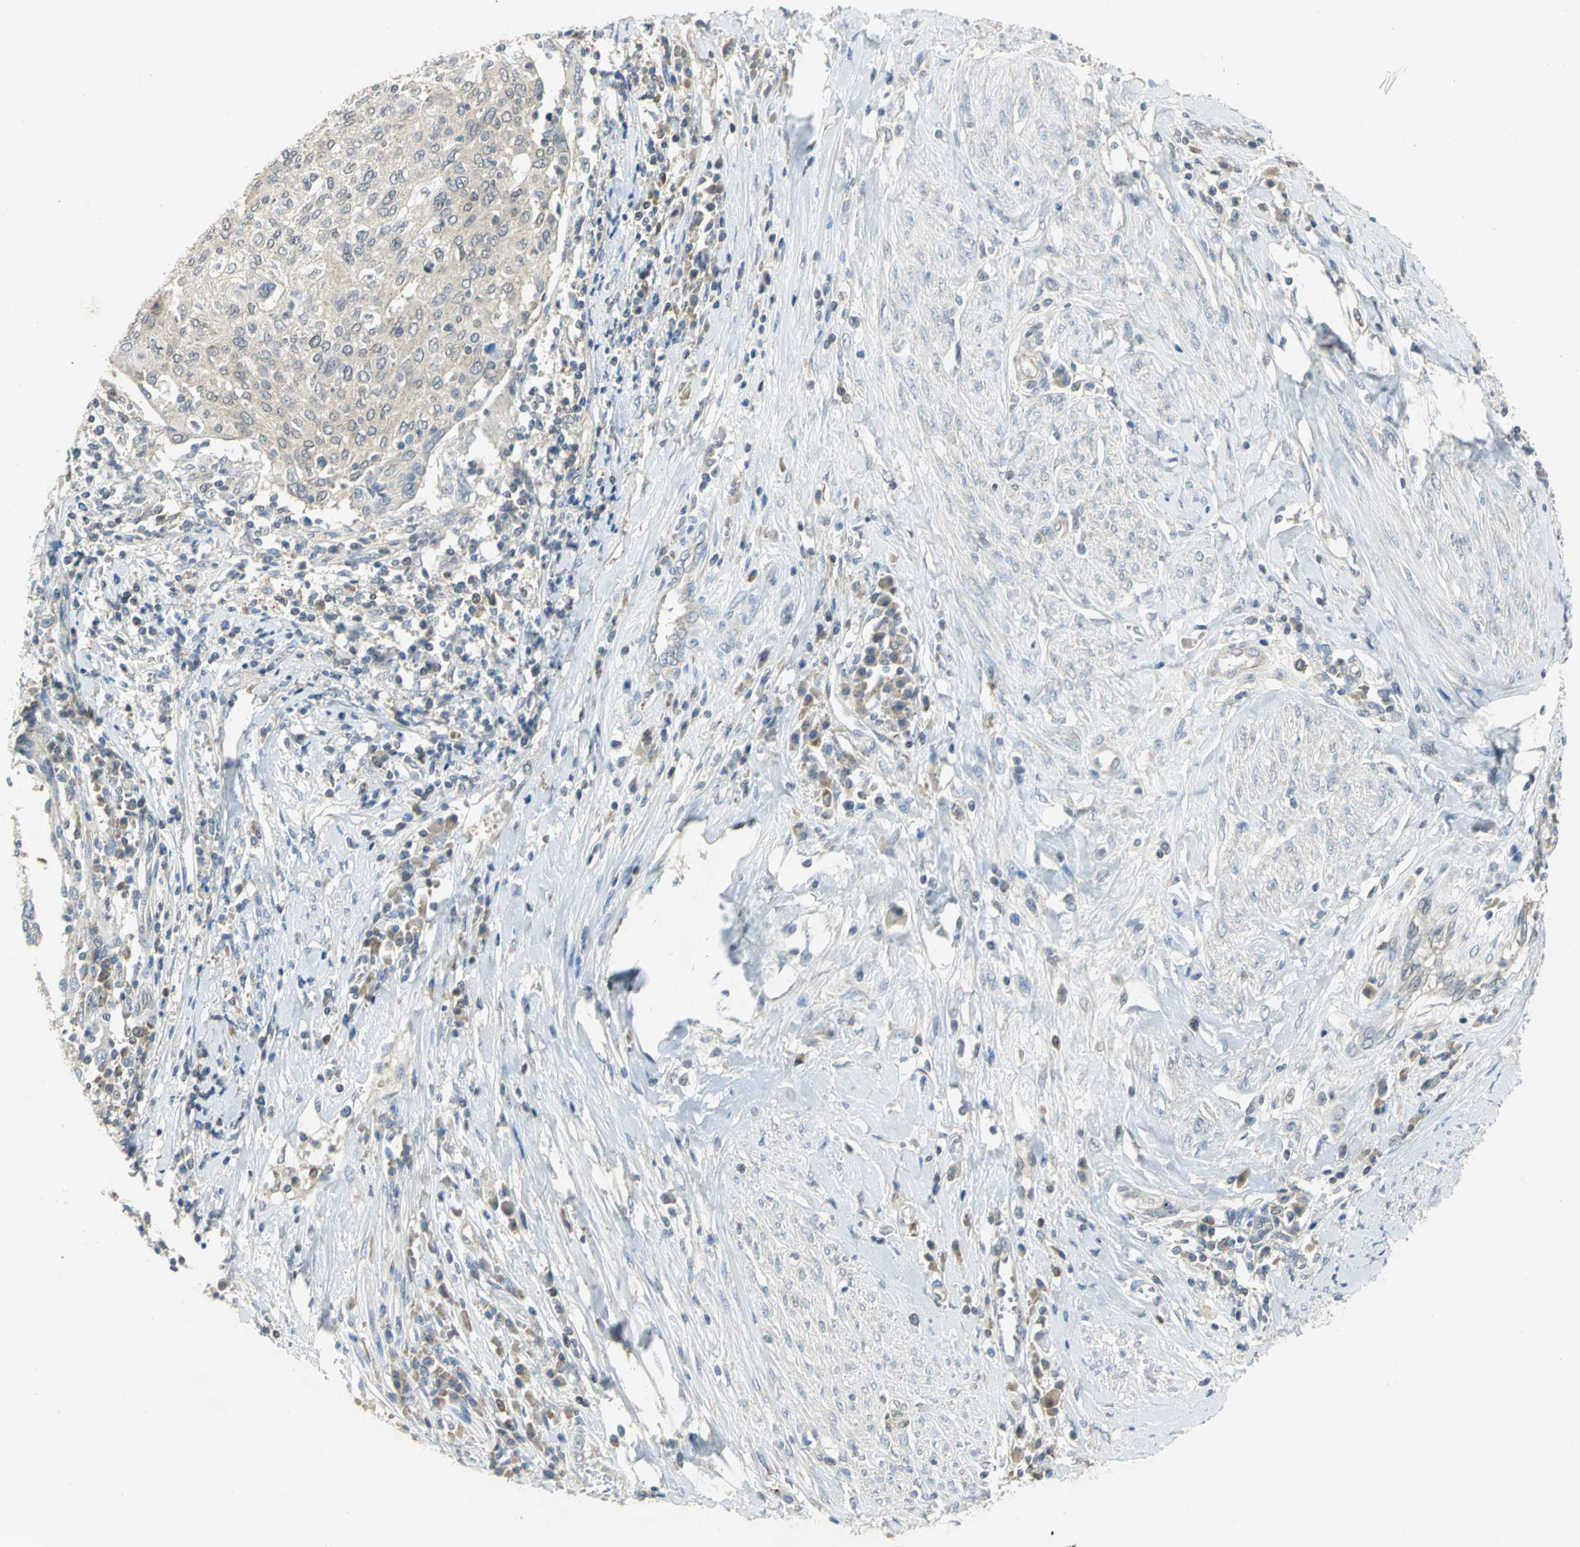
{"staining": {"intensity": "weak", "quantity": ">75%", "location": "cytoplasmic/membranous"}, "tissue": "cervical cancer", "cell_type": "Tumor cells", "image_type": "cancer", "snomed": [{"axis": "morphology", "description": "Squamous cell carcinoma, NOS"}, {"axis": "topography", "description": "Cervix"}], "caption": "Immunohistochemical staining of human cervical cancer displays low levels of weak cytoplasmic/membranous protein staining in approximately >75% of tumor cells. The protein of interest is stained brown, and the nuclei are stained in blue (DAB IHC with brightfield microscopy, high magnification).", "gene": "PPIA", "patient": {"sex": "female", "age": 40}}